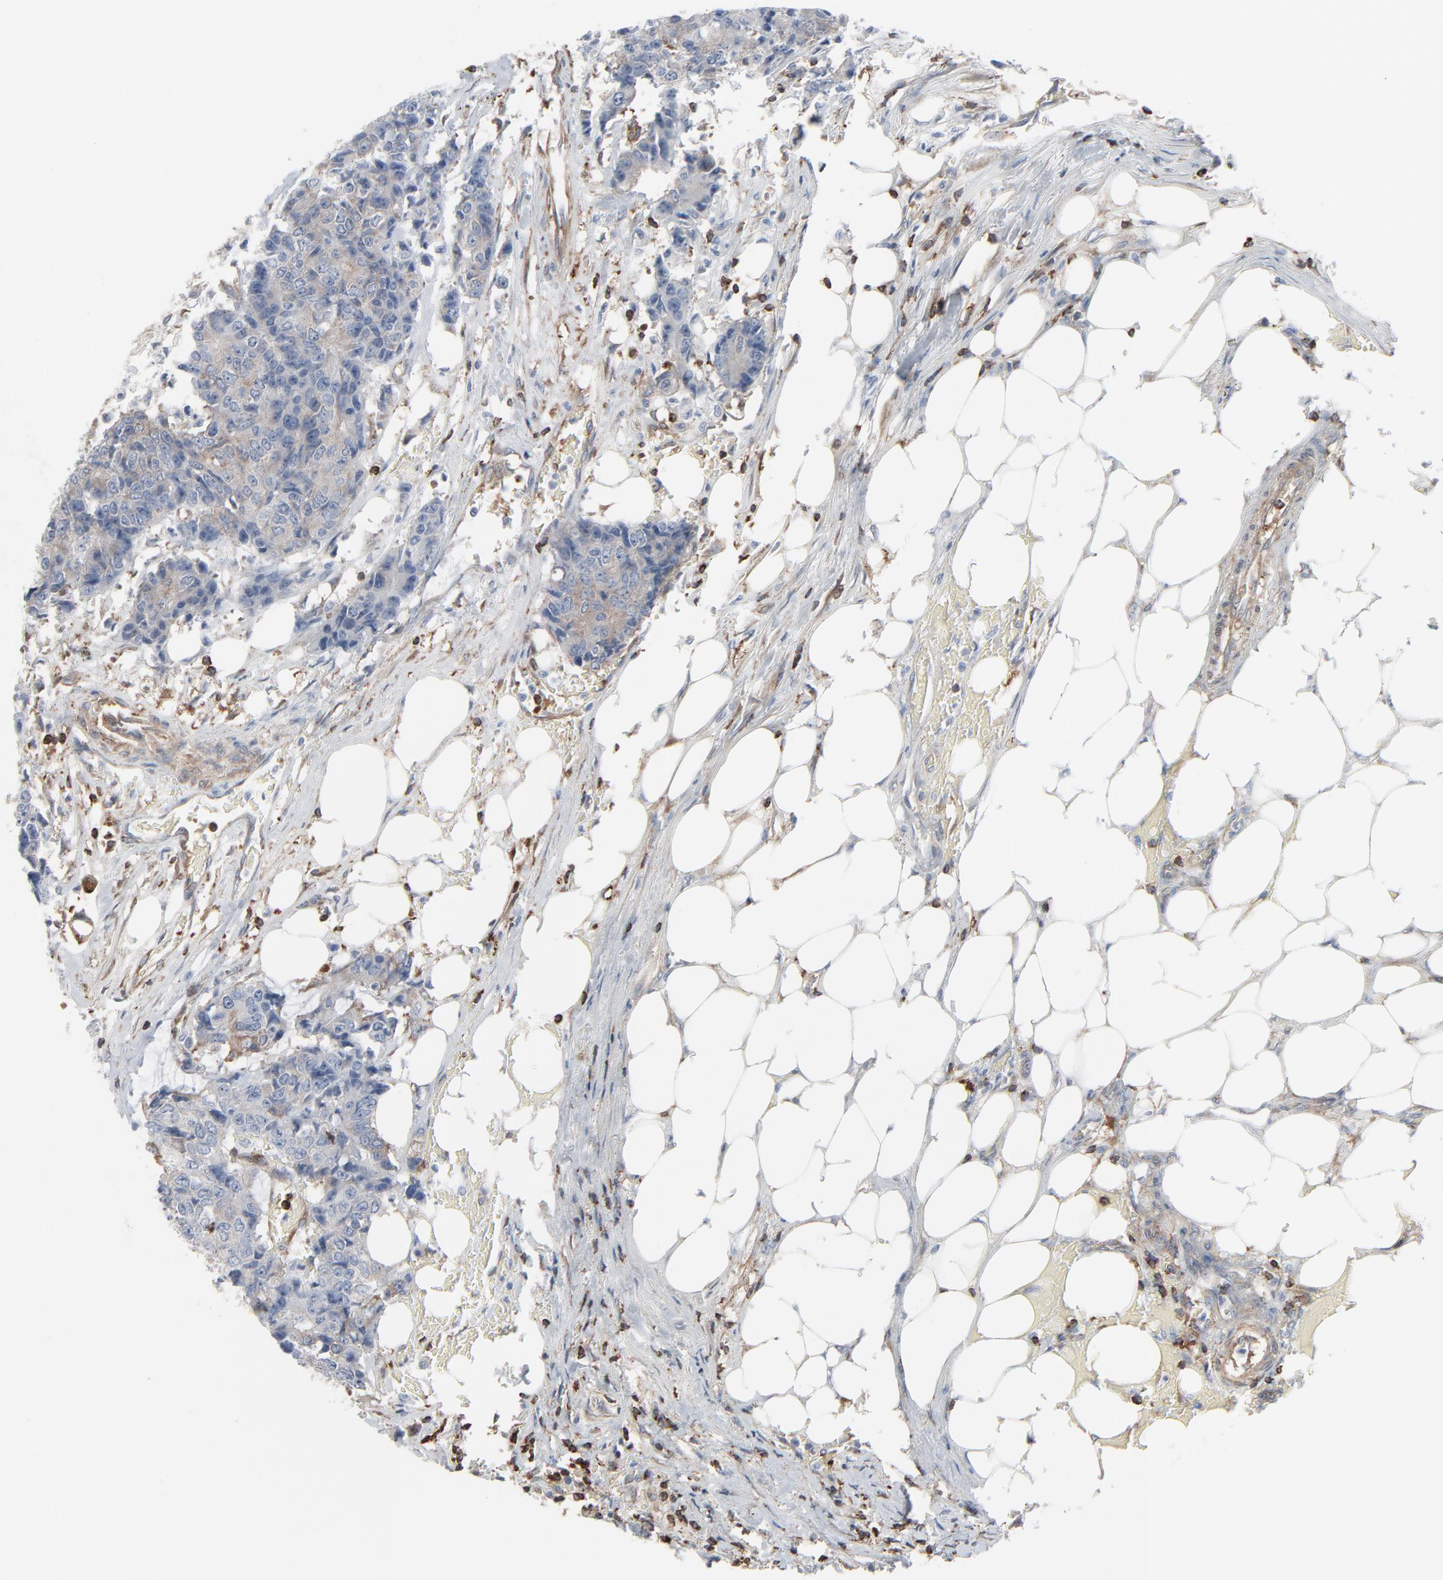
{"staining": {"intensity": "strong", "quantity": ">75%", "location": "cytoplasmic/membranous"}, "tissue": "colorectal cancer", "cell_type": "Tumor cells", "image_type": "cancer", "snomed": [{"axis": "morphology", "description": "Adenocarcinoma, NOS"}, {"axis": "topography", "description": "Colon"}], "caption": "The histopathology image exhibits staining of colorectal adenocarcinoma, revealing strong cytoplasmic/membranous protein expression (brown color) within tumor cells. (brown staining indicates protein expression, while blue staining denotes nuclei).", "gene": "OPTN", "patient": {"sex": "female", "age": 86}}